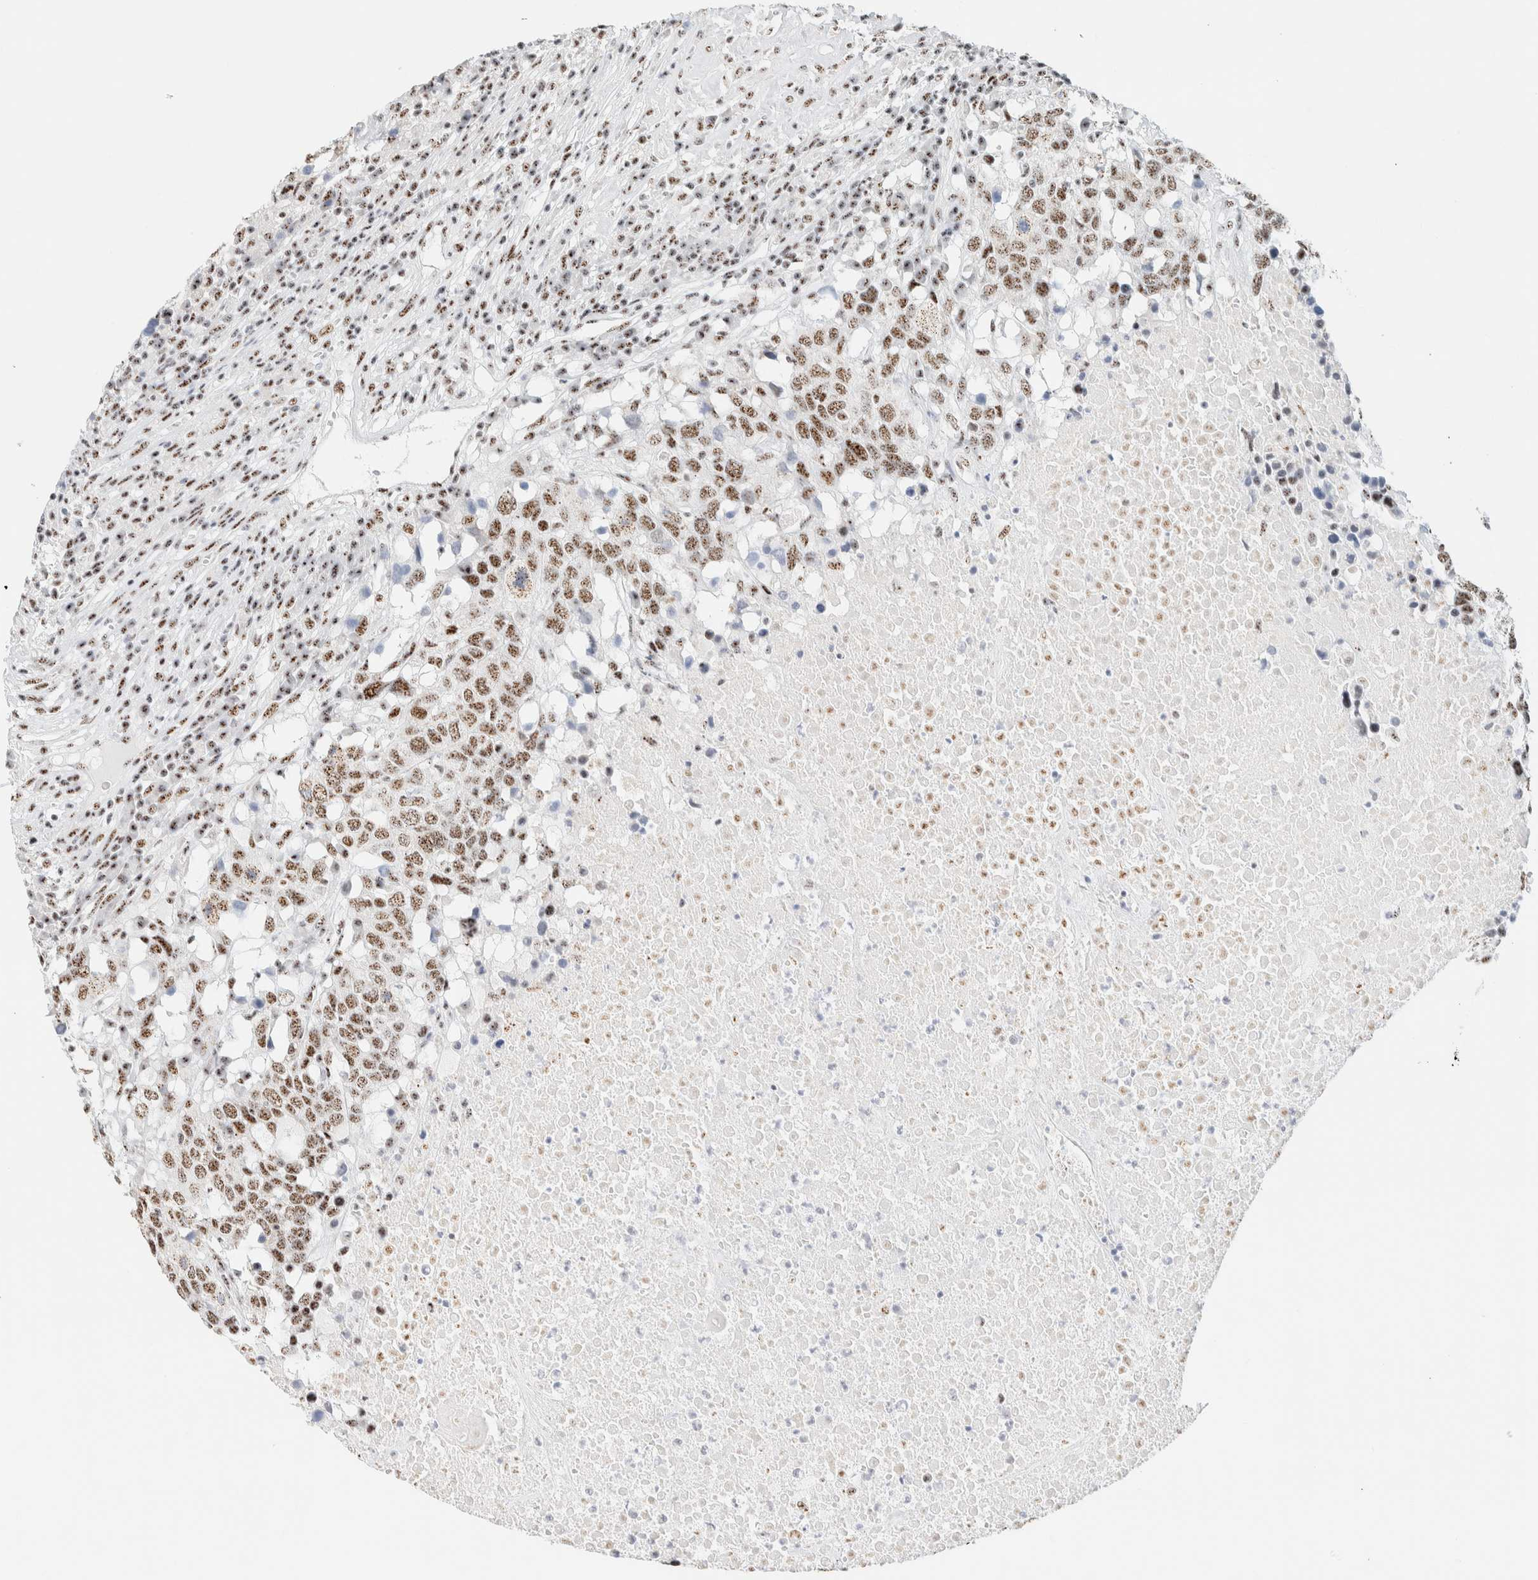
{"staining": {"intensity": "moderate", "quantity": ">75%", "location": "nuclear"}, "tissue": "head and neck cancer", "cell_type": "Tumor cells", "image_type": "cancer", "snomed": [{"axis": "morphology", "description": "Squamous cell carcinoma, NOS"}, {"axis": "topography", "description": "Head-Neck"}], "caption": "A brown stain shows moderate nuclear staining of a protein in head and neck cancer (squamous cell carcinoma) tumor cells. (brown staining indicates protein expression, while blue staining denotes nuclei).", "gene": "SON", "patient": {"sex": "male", "age": 66}}